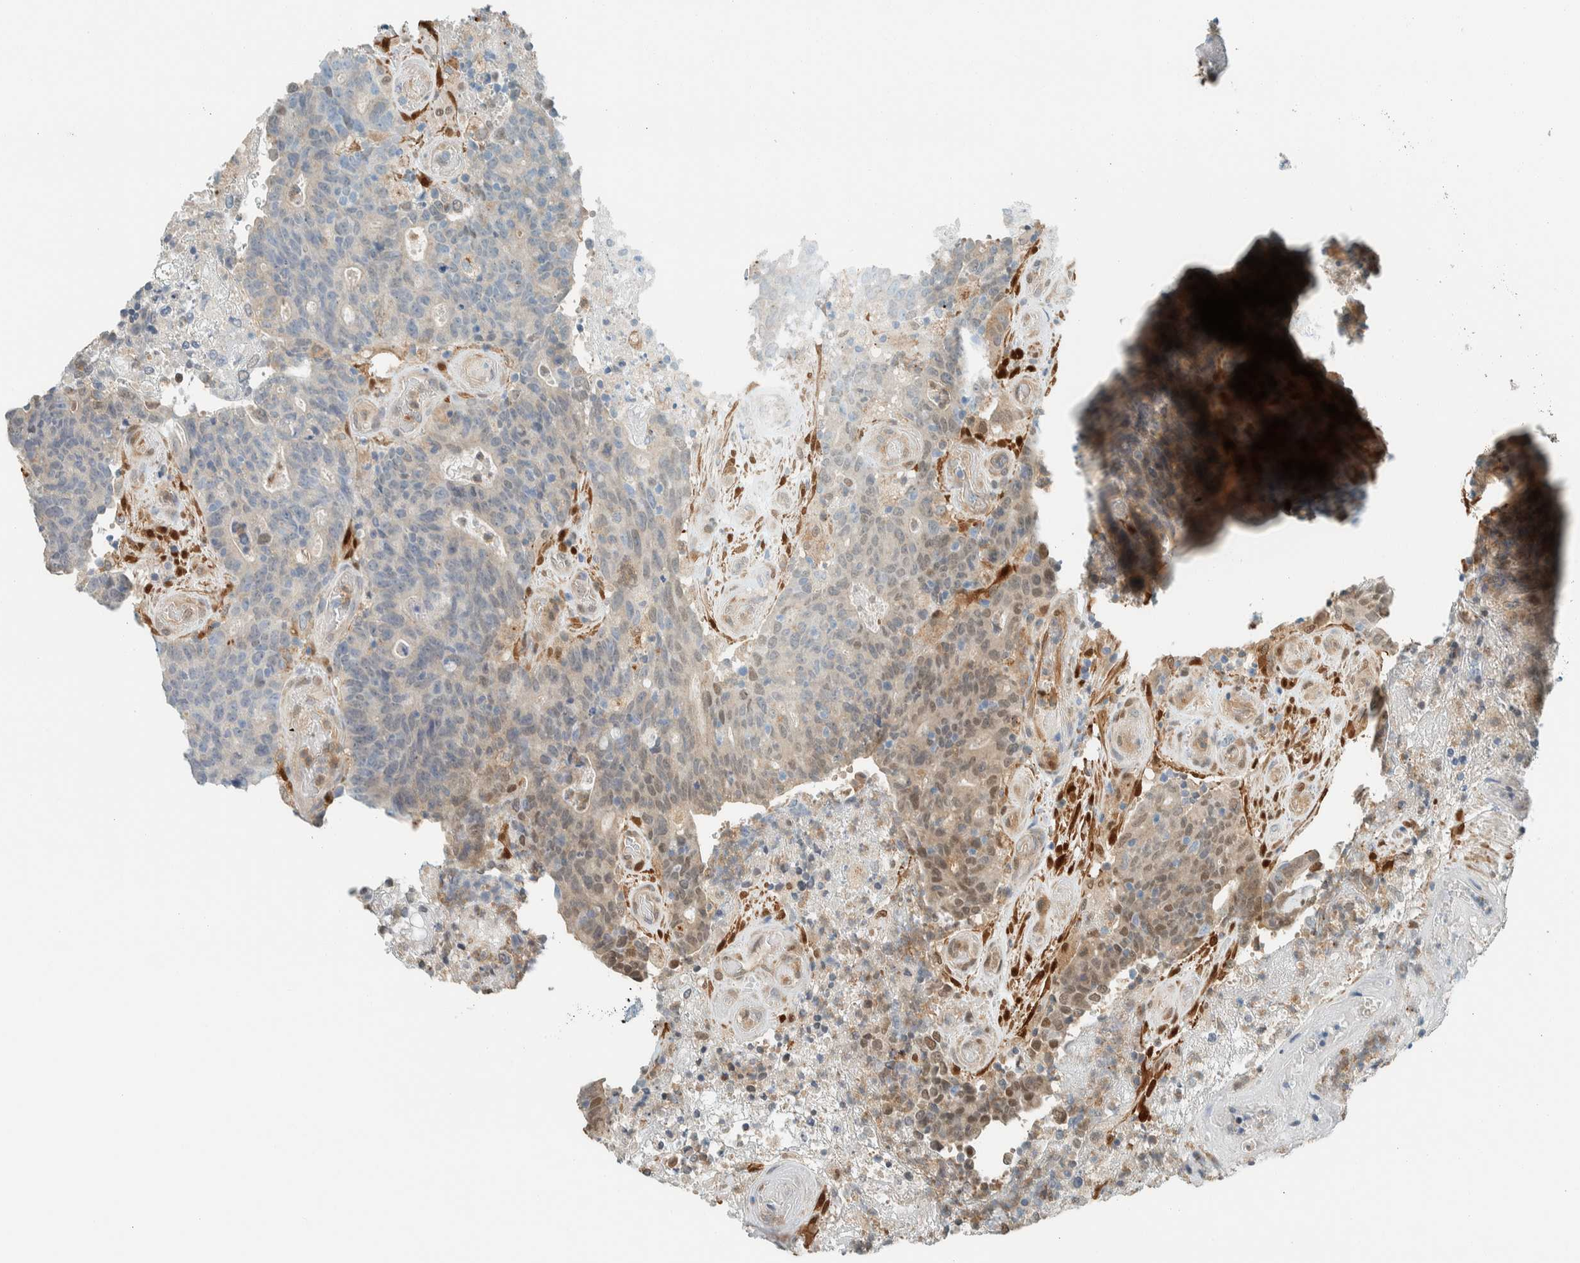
{"staining": {"intensity": "moderate", "quantity": "<25%", "location": "cytoplasmic/membranous,nuclear"}, "tissue": "colorectal cancer", "cell_type": "Tumor cells", "image_type": "cancer", "snomed": [{"axis": "morphology", "description": "Normal tissue, NOS"}, {"axis": "morphology", "description": "Adenocarcinoma, NOS"}, {"axis": "topography", "description": "Colon"}], "caption": "The micrograph displays staining of colorectal adenocarcinoma, revealing moderate cytoplasmic/membranous and nuclear protein expression (brown color) within tumor cells.", "gene": "NXN", "patient": {"sex": "female", "age": 75}}